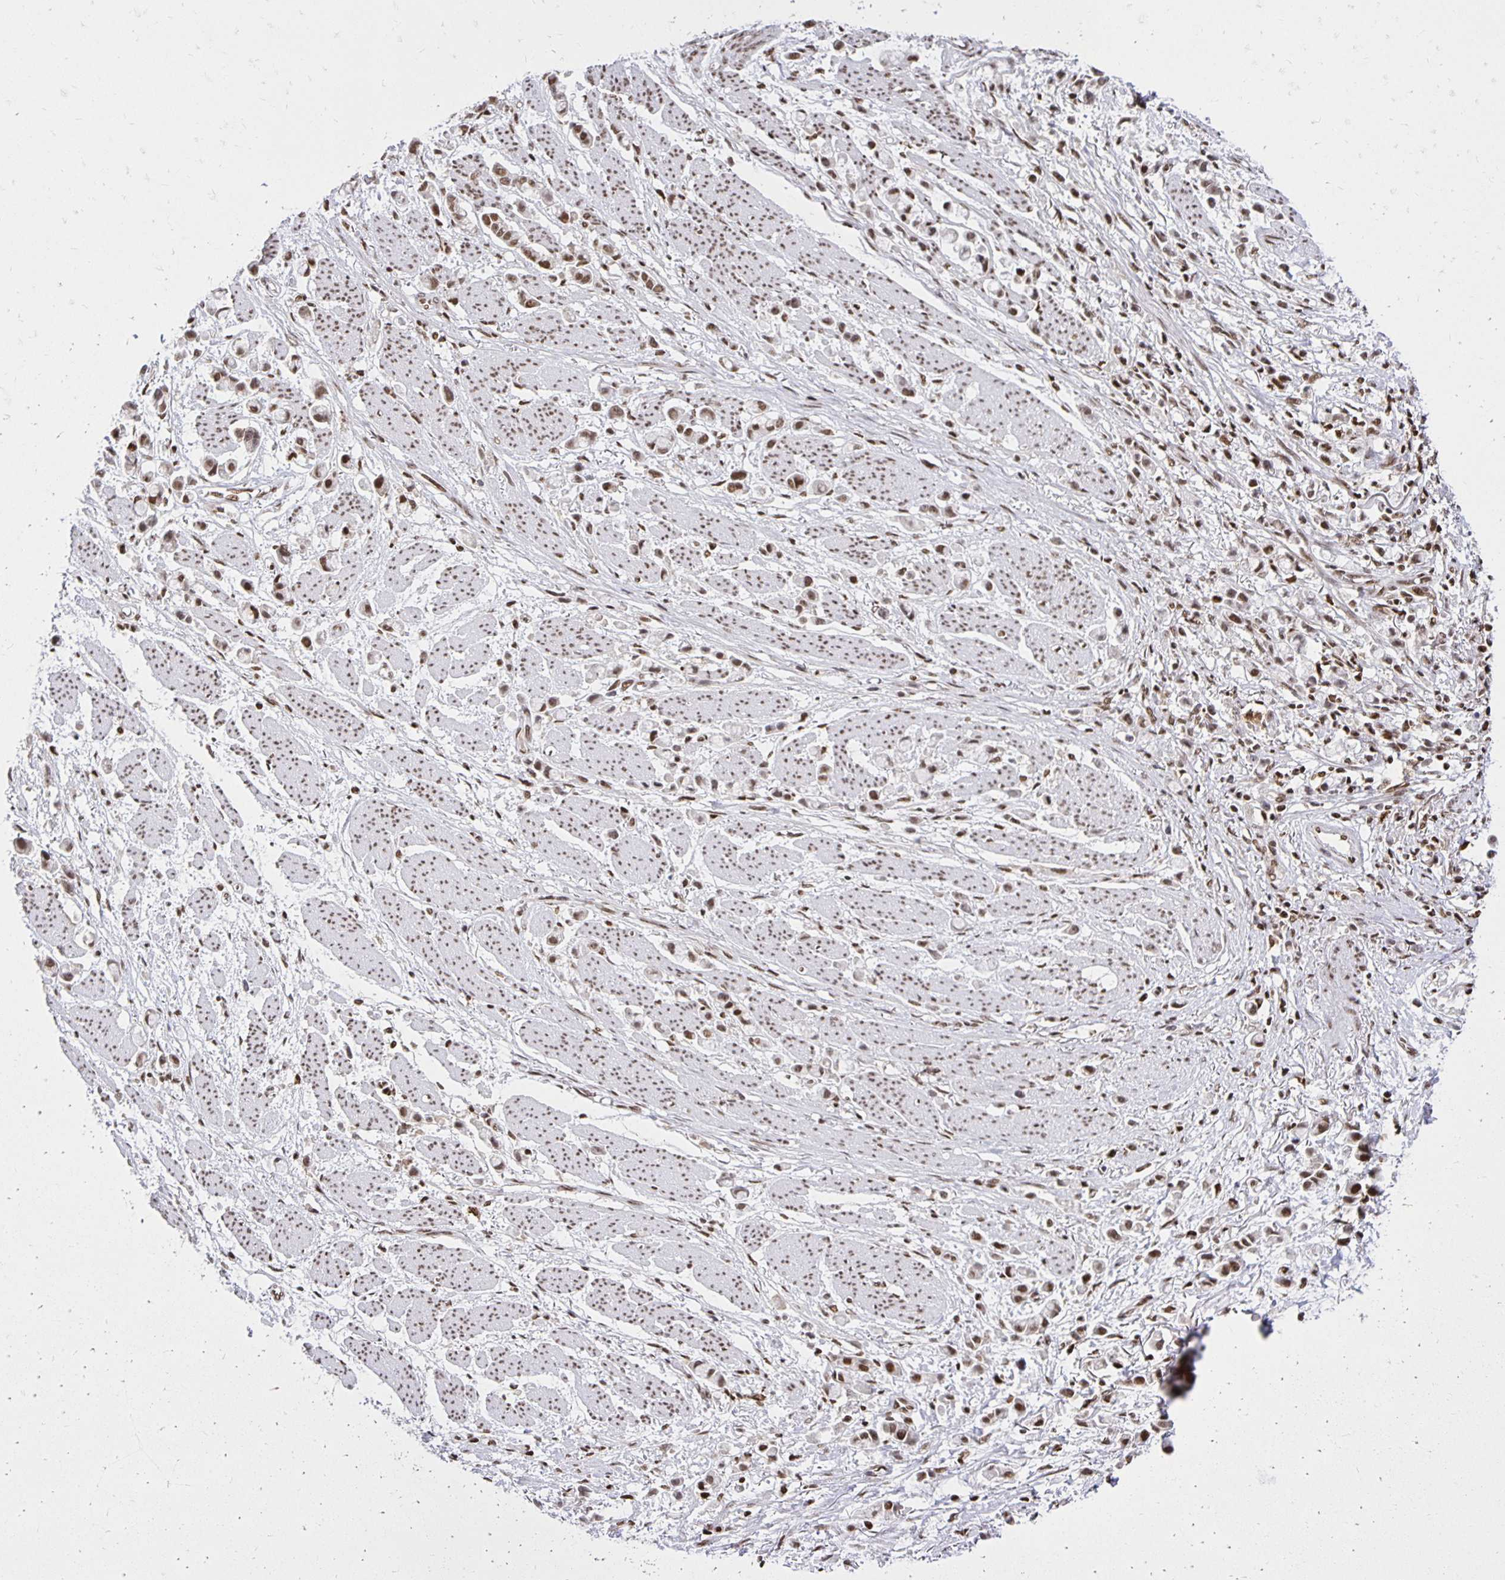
{"staining": {"intensity": "moderate", "quantity": ">75%", "location": "nuclear"}, "tissue": "stomach cancer", "cell_type": "Tumor cells", "image_type": "cancer", "snomed": [{"axis": "morphology", "description": "Adenocarcinoma, NOS"}, {"axis": "topography", "description": "Stomach"}], "caption": "Immunohistochemistry (IHC) histopathology image of neoplastic tissue: adenocarcinoma (stomach) stained using IHC displays medium levels of moderate protein expression localized specifically in the nuclear of tumor cells, appearing as a nuclear brown color.", "gene": "ZNF579", "patient": {"sex": "female", "age": 81}}